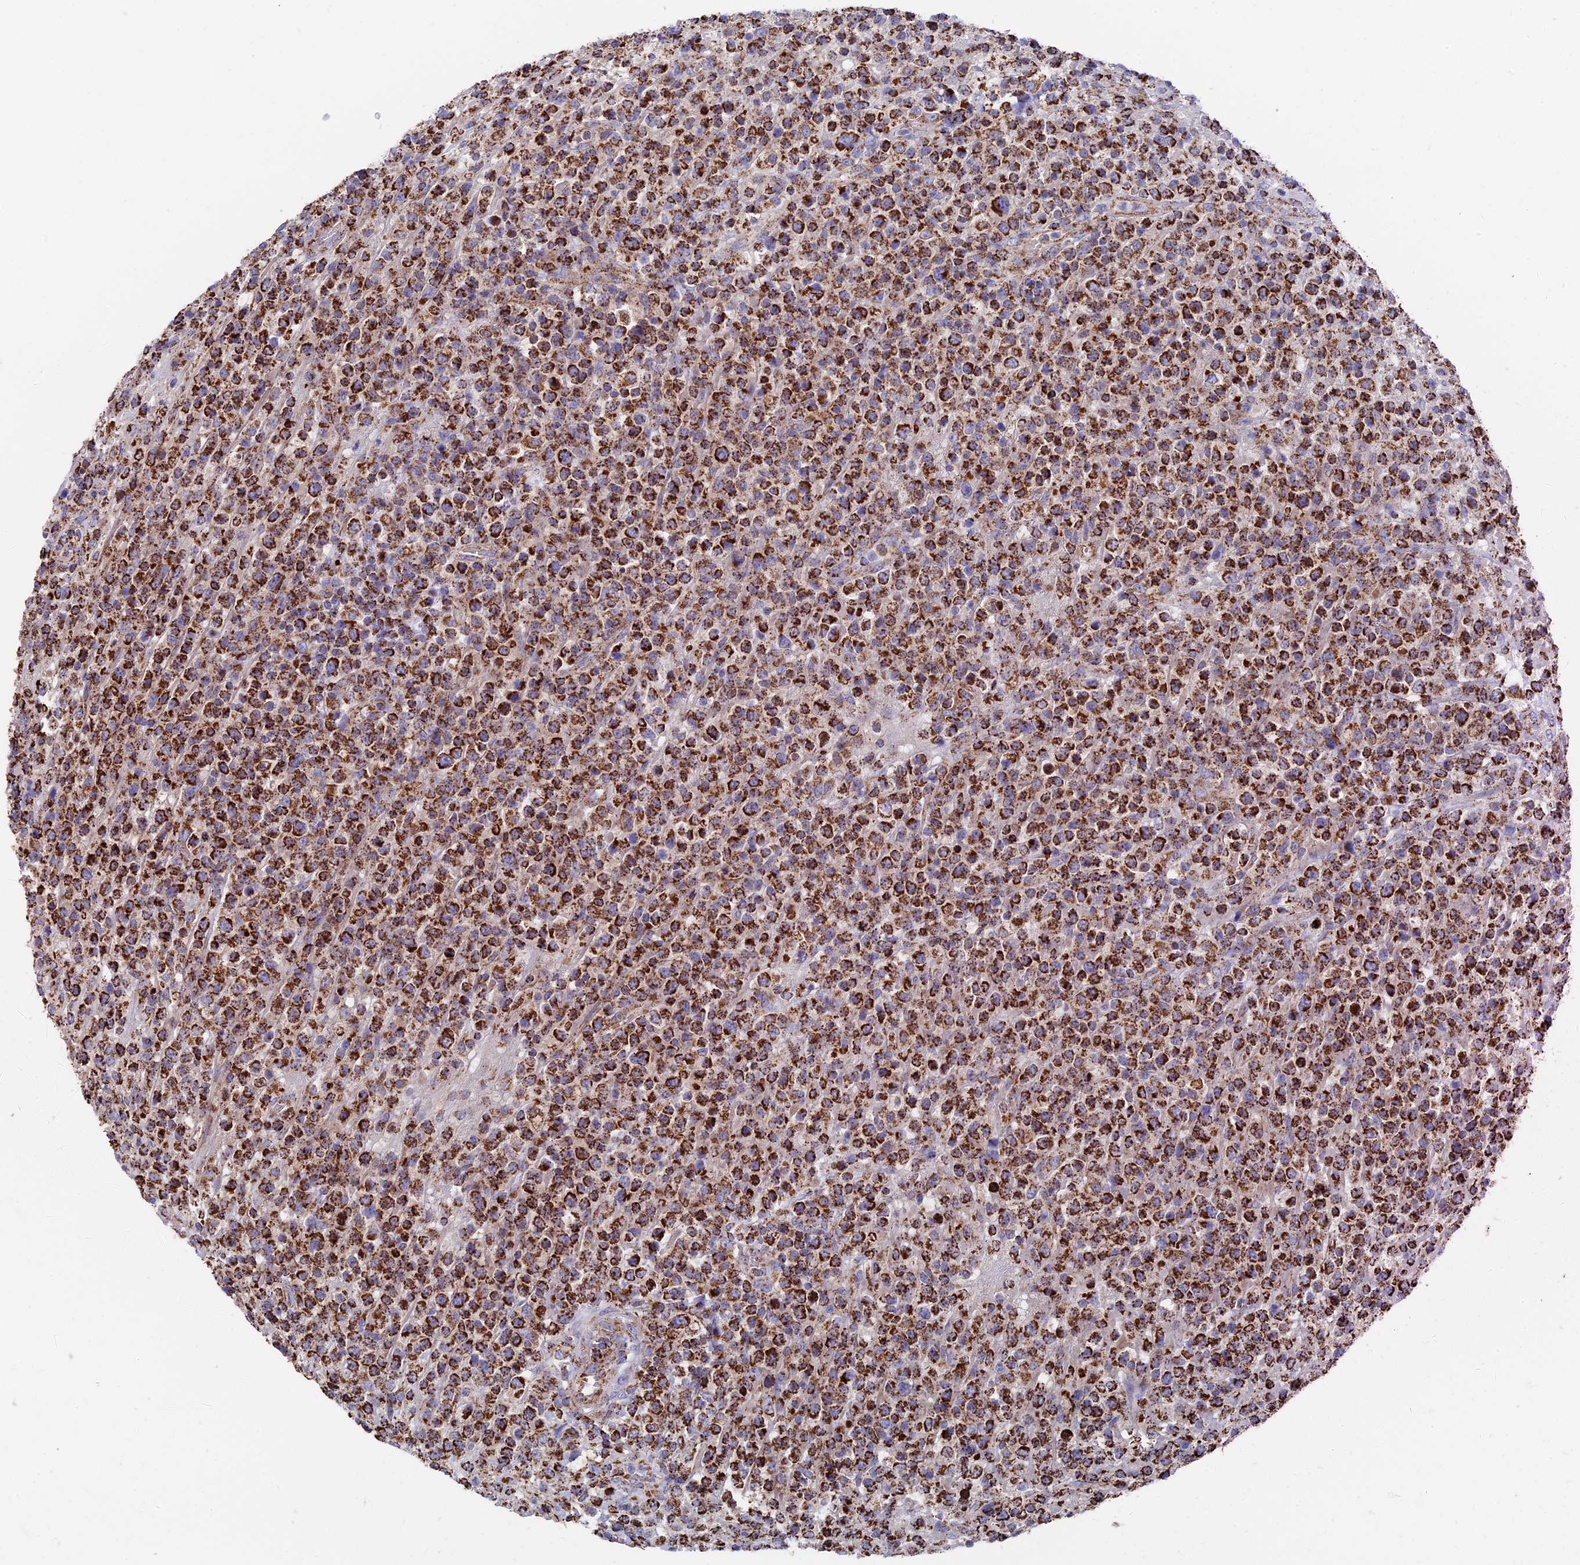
{"staining": {"intensity": "strong", "quantity": ">75%", "location": "cytoplasmic/membranous"}, "tissue": "lymphoma", "cell_type": "Tumor cells", "image_type": "cancer", "snomed": [{"axis": "morphology", "description": "Malignant lymphoma, non-Hodgkin's type, High grade"}, {"axis": "topography", "description": "Colon"}], "caption": "A high-resolution image shows immunohistochemistry (IHC) staining of lymphoma, which exhibits strong cytoplasmic/membranous positivity in about >75% of tumor cells.", "gene": "HAUS8", "patient": {"sex": "female", "age": 53}}